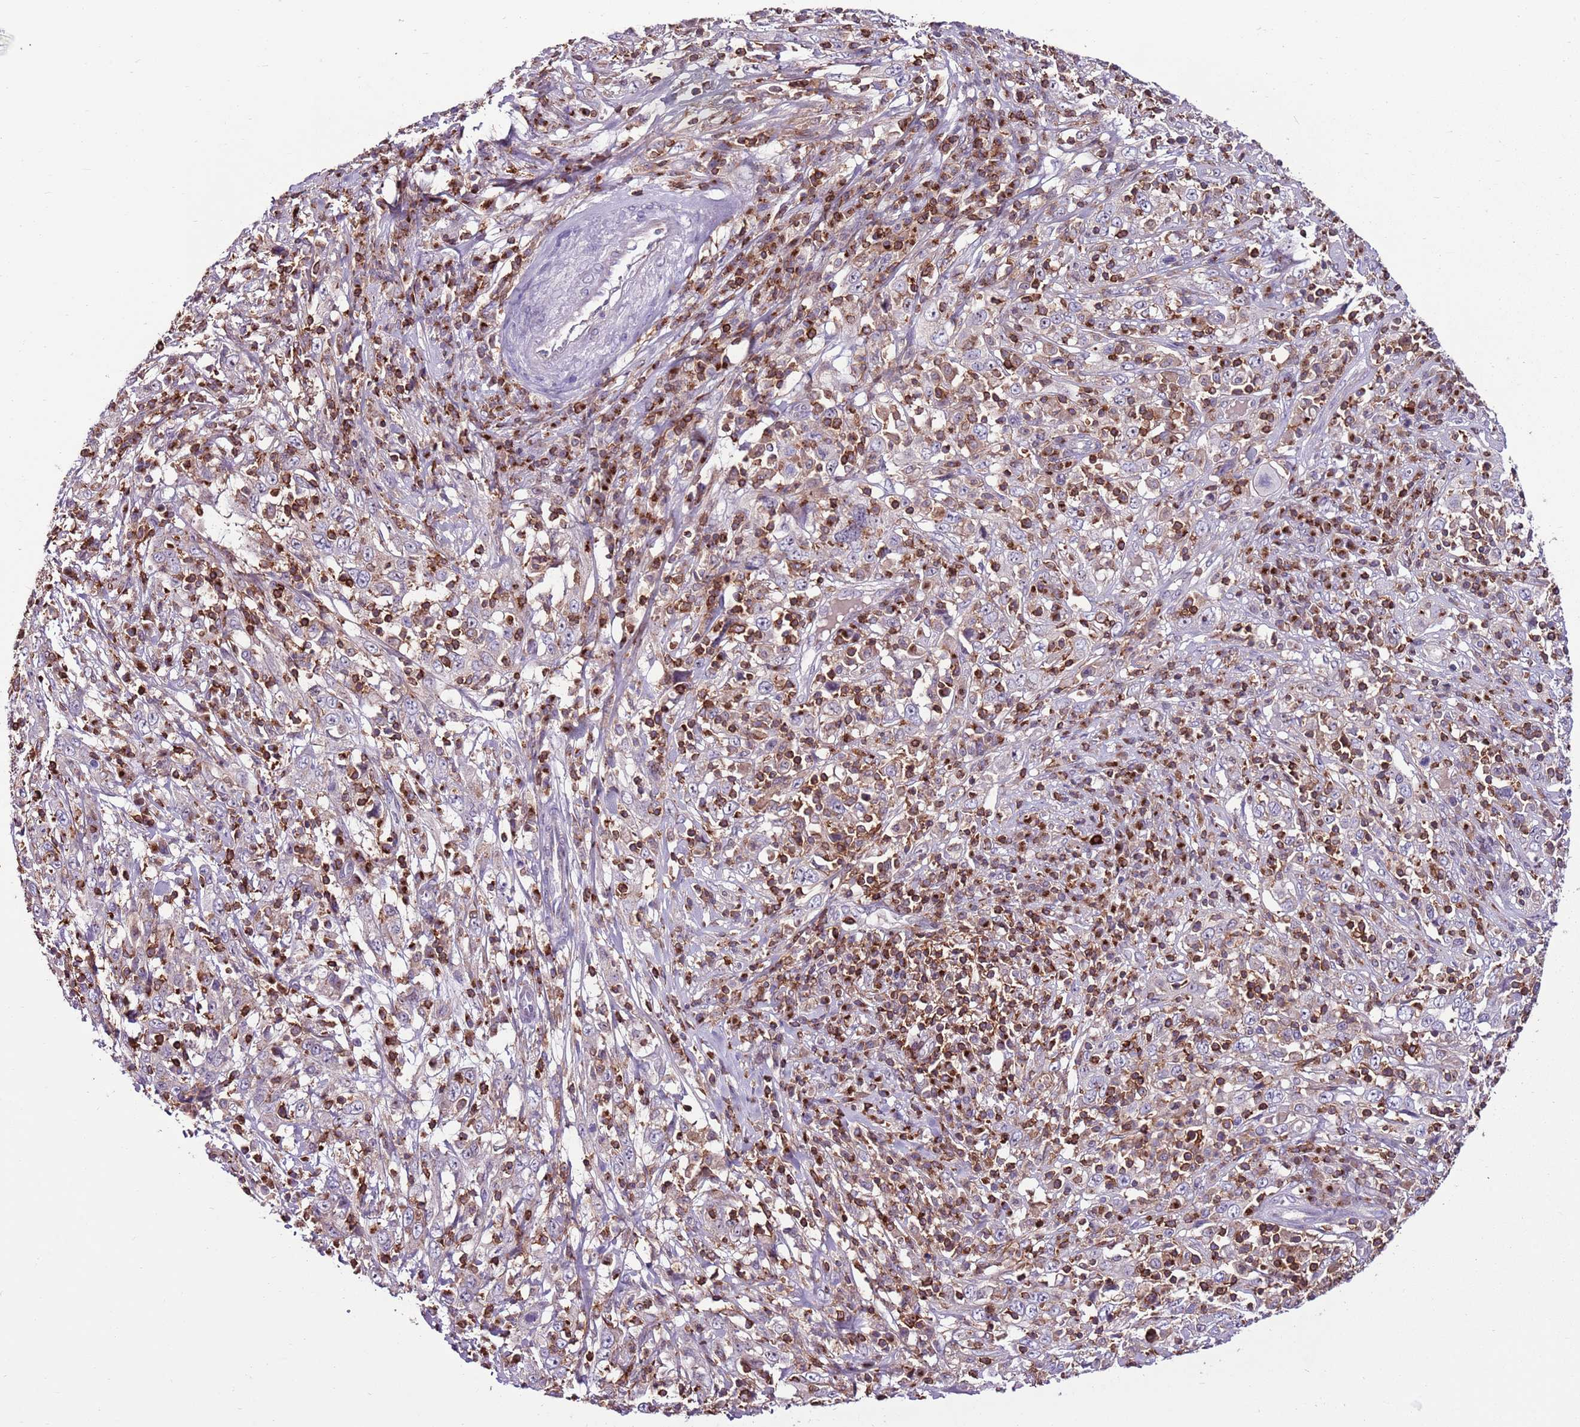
{"staining": {"intensity": "negative", "quantity": "none", "location": "none"}, "tissue": "cervical cancer", "cell_type": "Tumor cells", "image_type": "cancer", "snomed": [{"axis": "morphology", "description": "Squamous cell carcinoma, NOS"}, {"axis": "topography", "description": "Cervix"}], "caption": "This is an immunohistochemistry (IHC) photomicrograph of human cervical cancer (squamous cell carcinoma). There is no expression in tumor cells.", "gene": "ZSWIM1", "patient": {"sex": "female", "age": 46}}